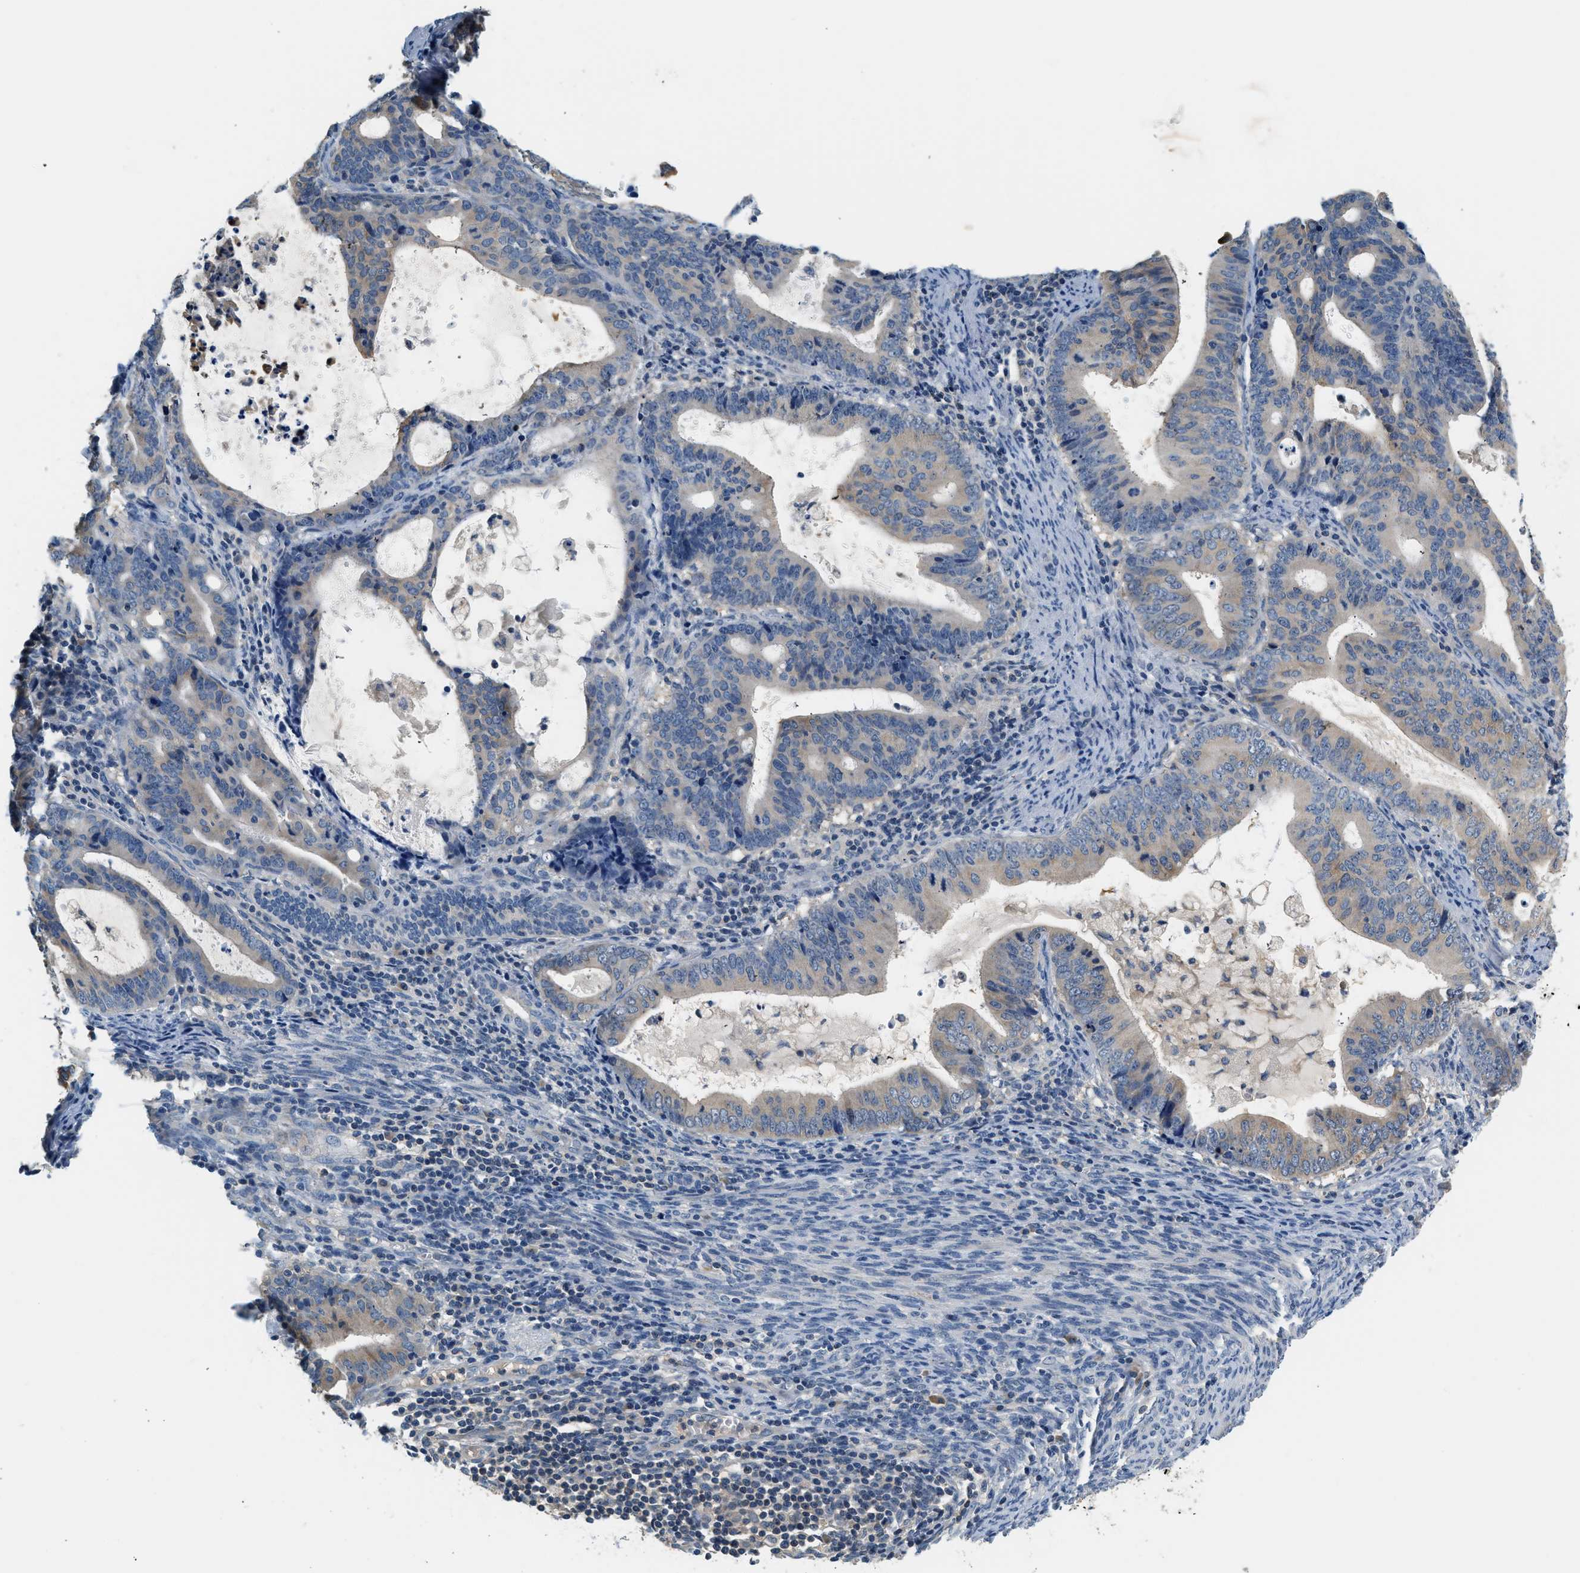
{"staining": {"intensity": "weak", "quantity": "<25%", "location": "cytoplasmic/membranous"}, "tissue": "endometrial cancer", "cell_type": "Tumor cells", "image_type": "cancer", "snomed": [{"axis": "morphology", "description": "Adenocarcinoma, NOS"}, {"axis": "topography", "description": "Uterus"}], "caption": "High power microscopy photomicrograph of an immunohistochemistry (IHC) micrograph of endometrial cancer, revealing no significant positivity in tumor cells.", "gene": "SLC35E1", "patient": {"sex": "female", "age": 83}}